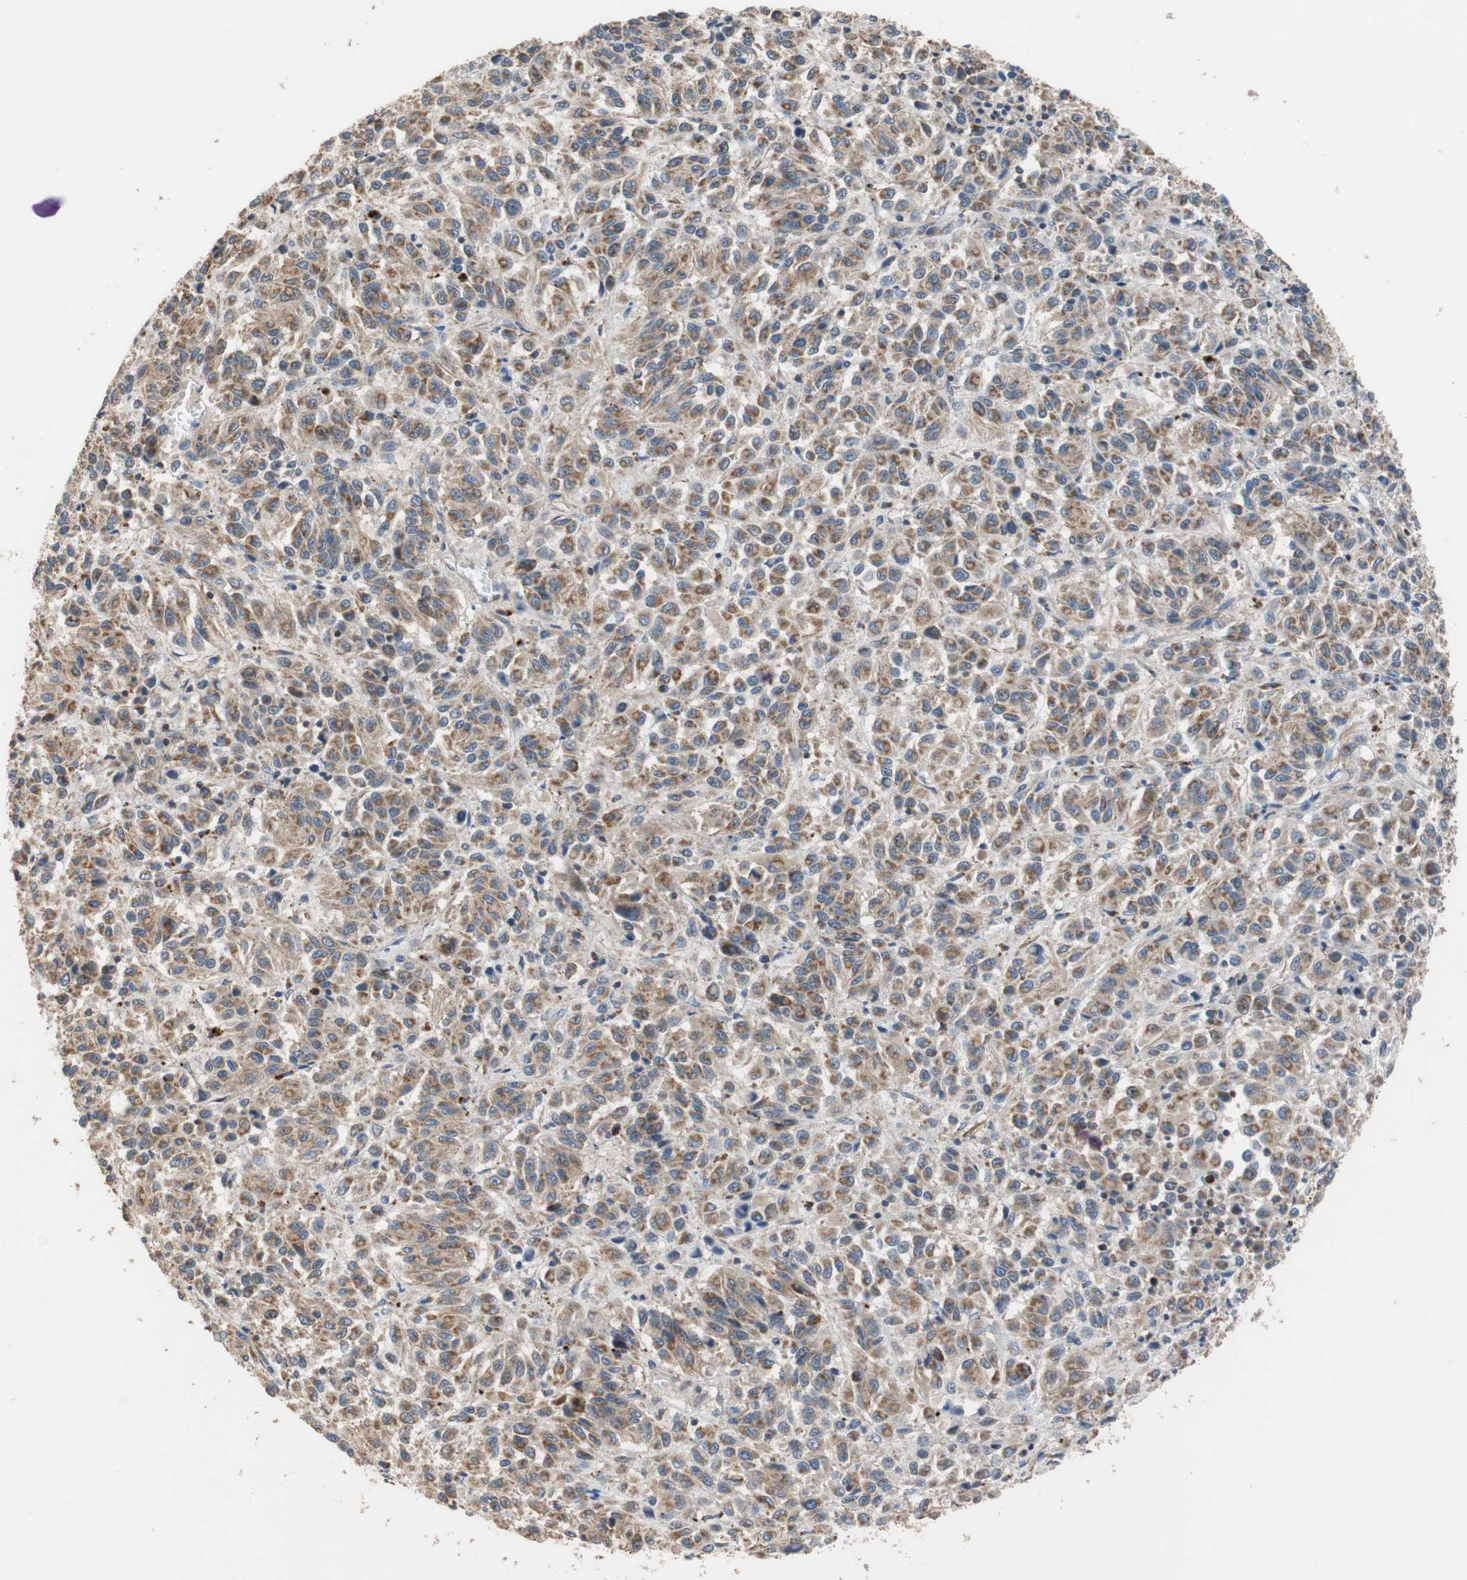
{"staining": {"intensity": "moderate", "quantity": ">75%", "location": "cytoplasmic/membranous"}, "tissue": "melanoma", "cell_type": "Tumor cells", "image_type": "cancer", "snomed": [{"axis": "morphology", "description": "Malignant melanoma, Metastatic site"}, {"axis": "topography", "description": "Lung"}], "caption": "DAB (3,3'-diaminobenzidine) immunohistochemical staining of human malignant melanoma (metastatic site) exhibits moderate cytoplasmic/membranous protein expression in about >75% of tumor cells.", "gene": "MAP4K2", "patient": {"sex": "male", "age": 64}}